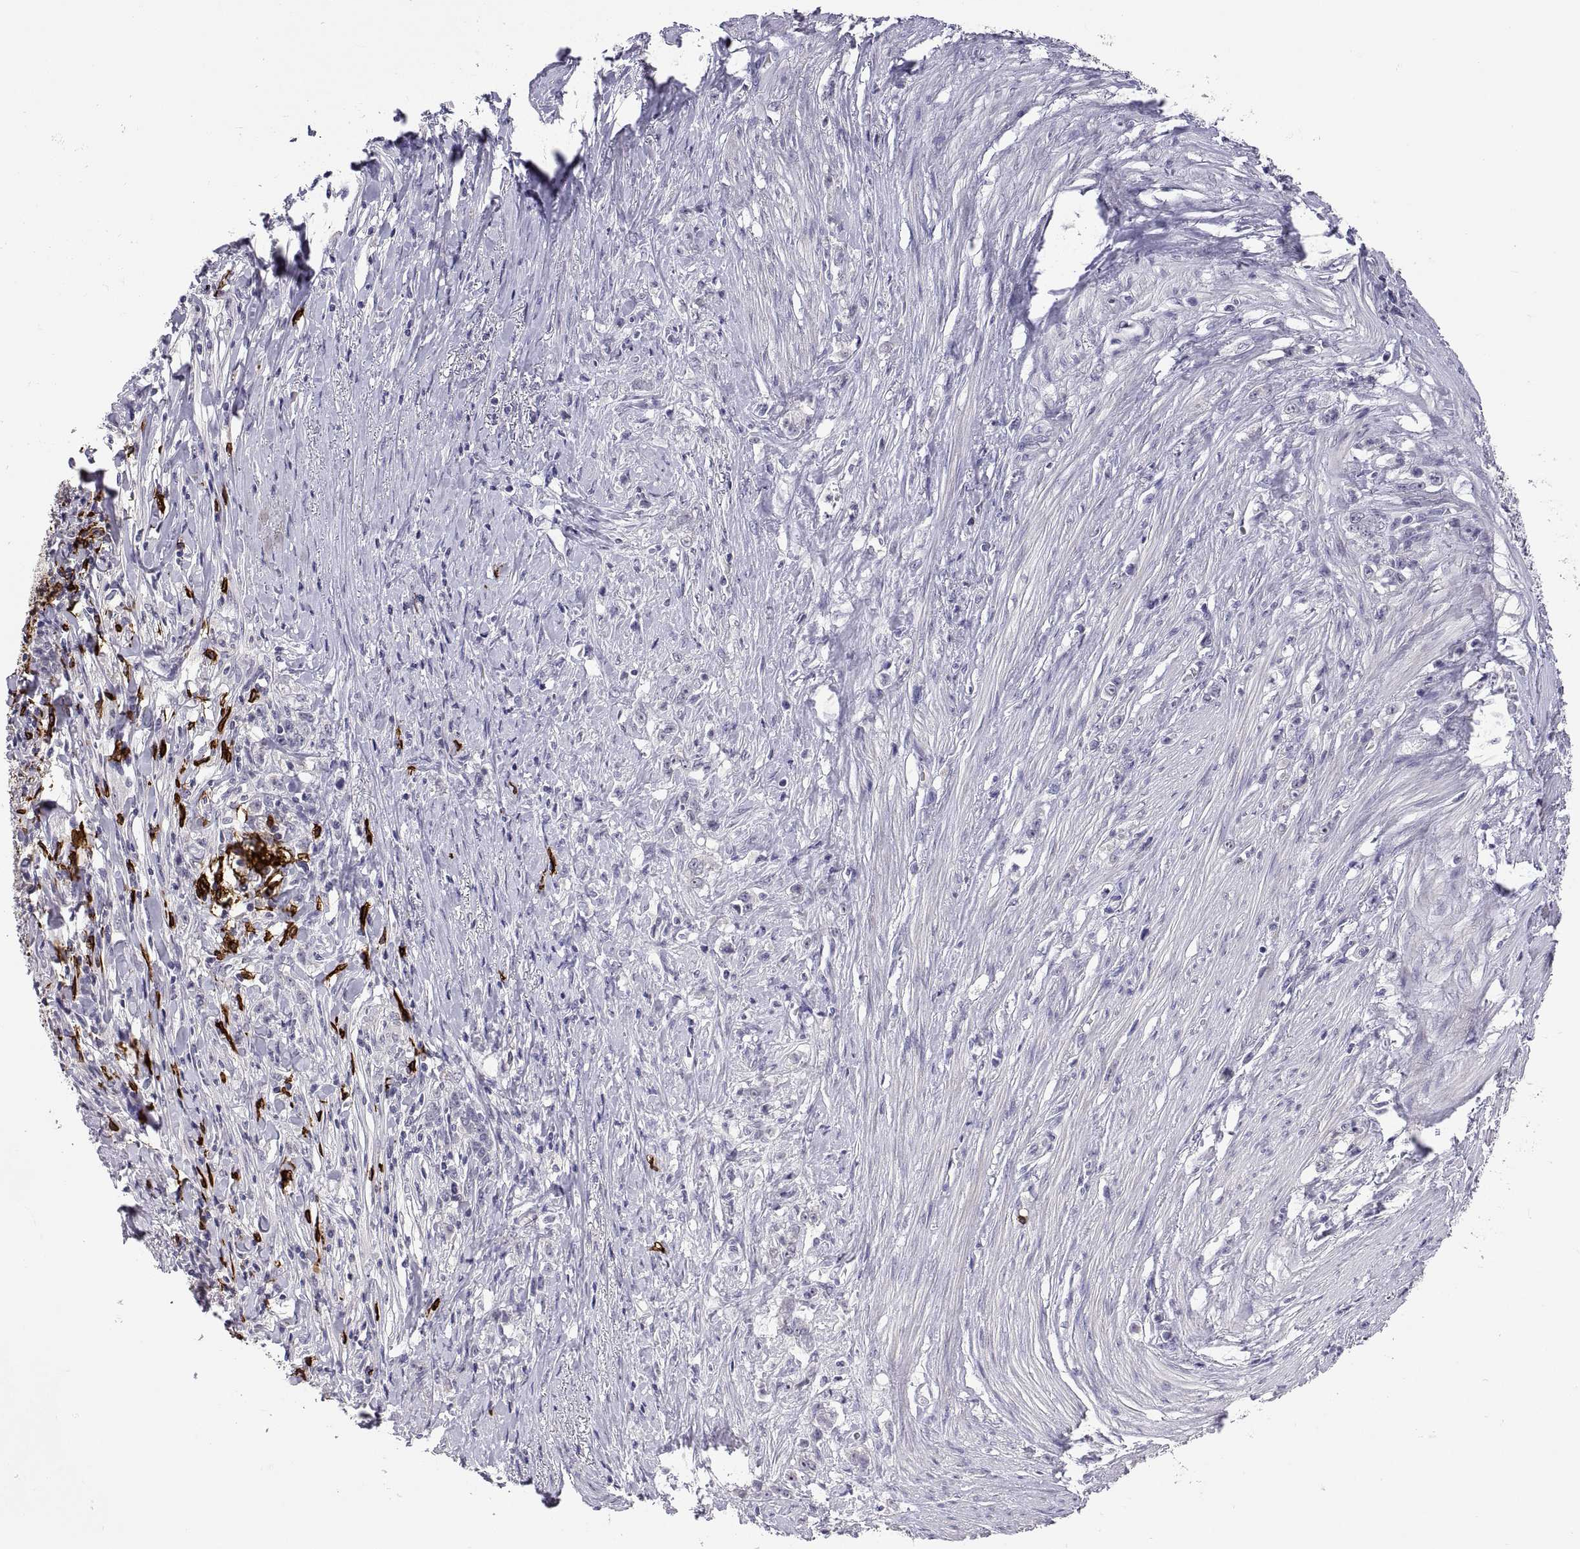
{"staining": {"intensity": "negative", "quantity": "none", "location": "none"}, "tissue": "stomach cancer", "cell_type": "Tumor cells", "image_type": "cancer", "snomed": [{"axis": "morphology", "description": "Adenocarcinoma, NOS"}, {"axis": "topography", "description": "Stomach, lower"}], "caption": "DAB immunohistochemical staining of human stomach adenocarcinoma displays no significant positivity in tumor cells.", "gene": "MS4A1", "patient": {"sex": "male", "age": 88}}